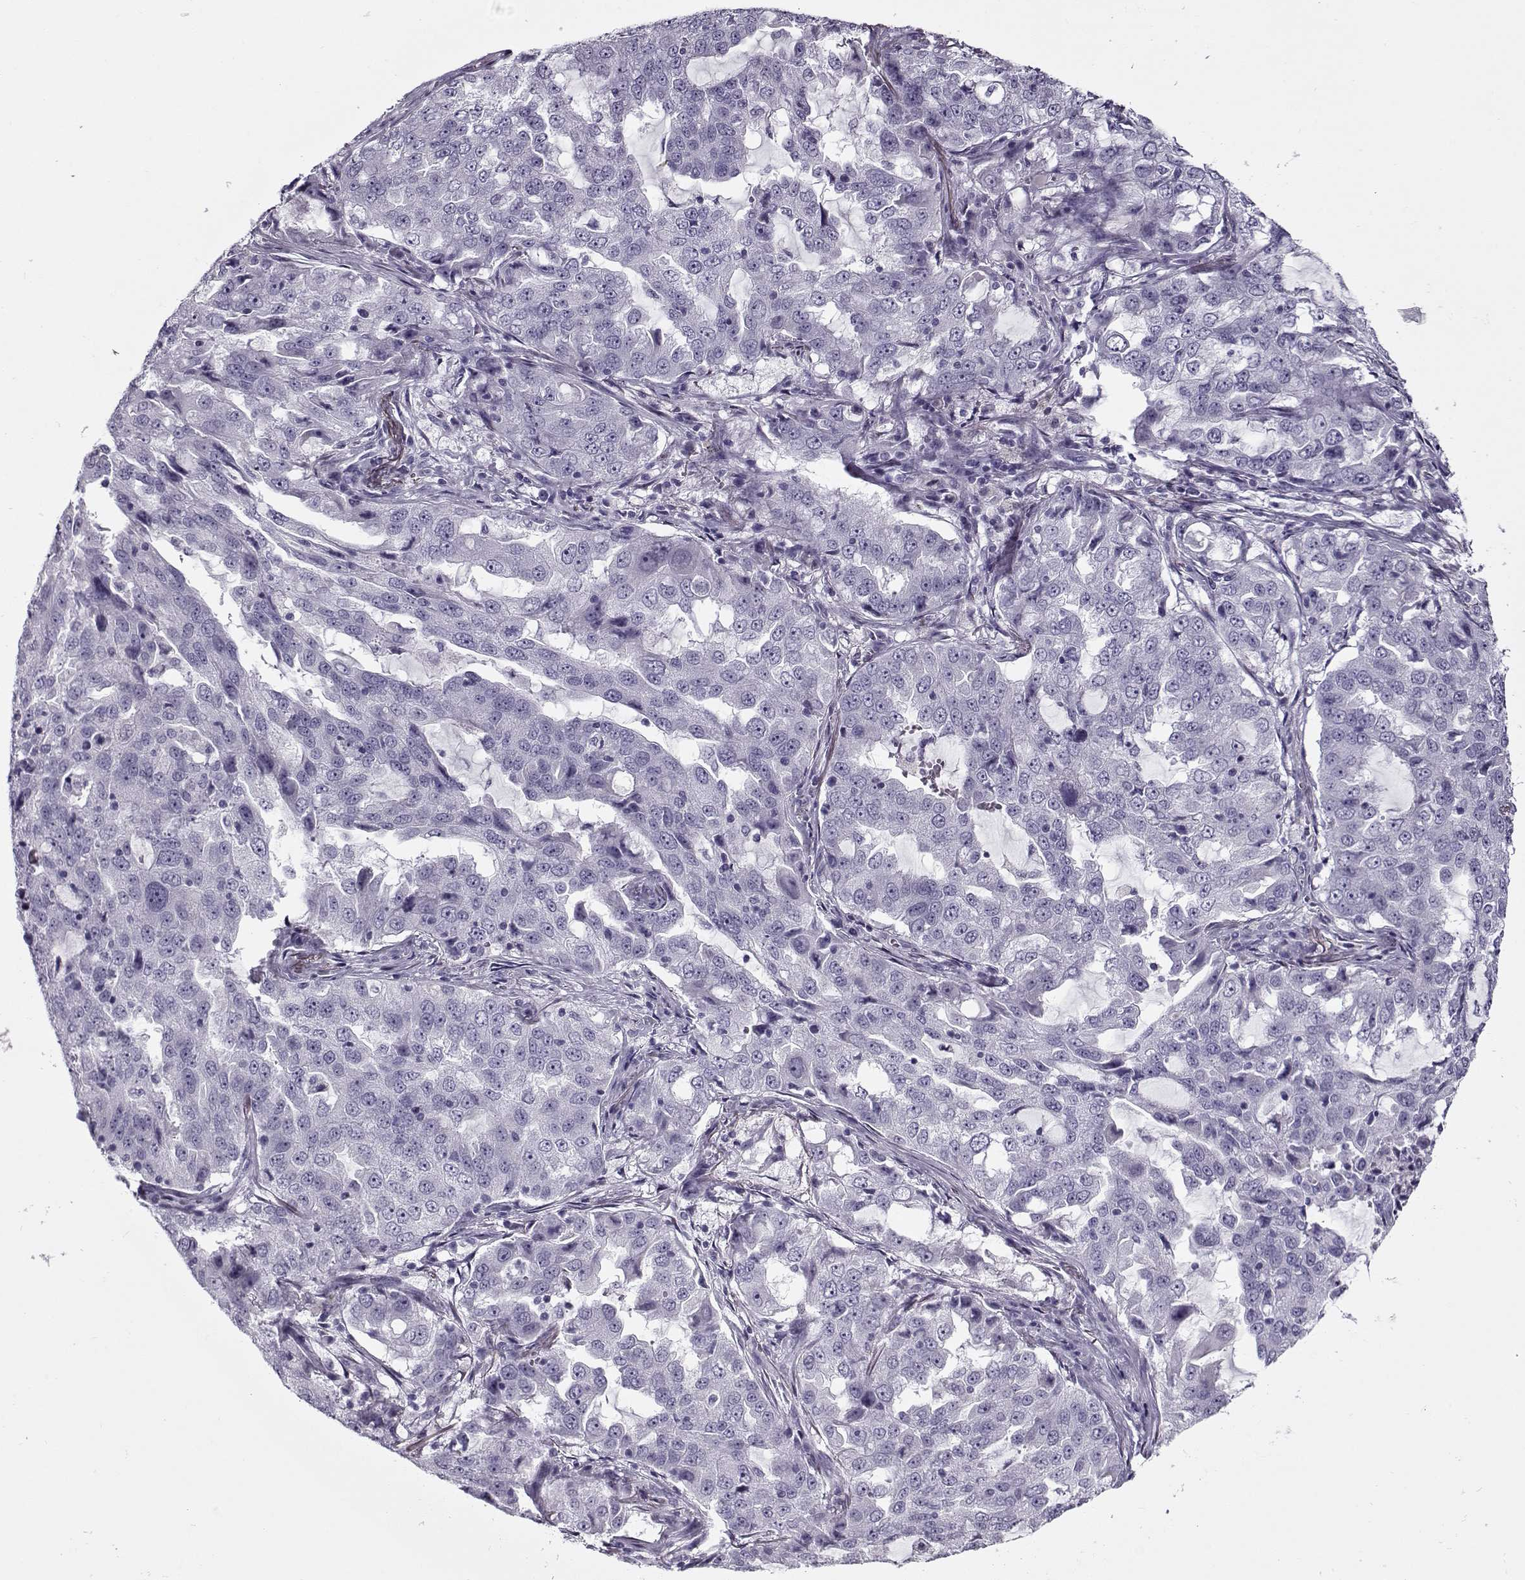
{"staining": {"intensity": "negative", "quantity": "none", "location": "none"}, "tissue": "lung cancer", "cell_type": "Tumor cells", "image_type": "cancer", "snomed": [{"axis": "morphology", "description": "Adenocarcinoma, NOS"}, {"axis": "topography", "description": "Lung"}], "caption": "Image shows no significant protein expression in tumor cells of lung cancer (adenocarcinoma).", "gene": "GAGE2A", "patient": {"sex": "female", "age": 61}}